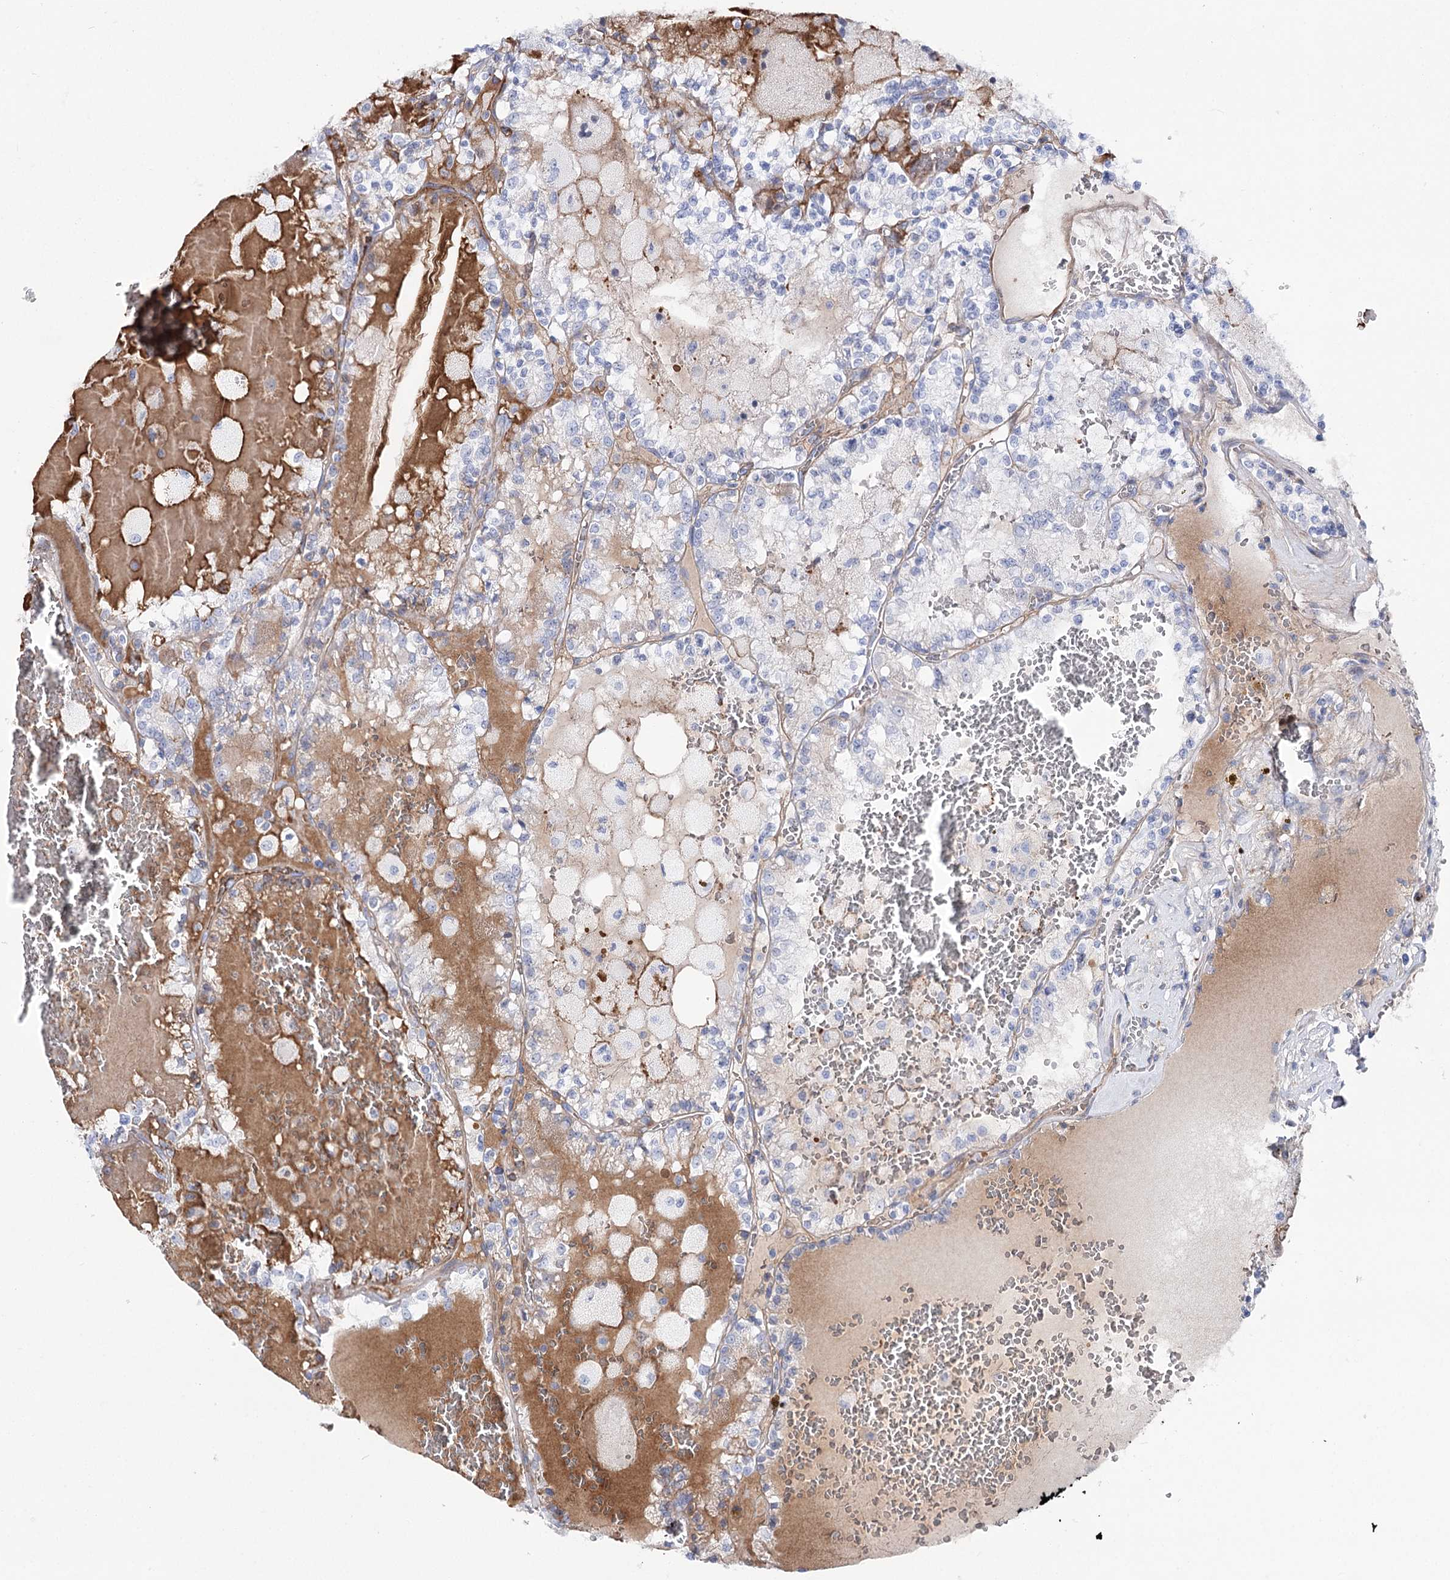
{"staining": {"intensity": "negative", "quantity": "none", "location": "none"}, "tissue": "renal cancer", "cell_type": "Tumor cells", "image_type": "cancer", "snomed": [{"axis": "morphology", "description": "Adenocarcinoma, NOS"}, {"axis": "topography", "description": "Kidney"}], "caption": "Human adenocarcinoma (renal) stained for a protein using immunohistochemistry (IHC) reveals no expression in tumor cells.", "gene": "ANKRD23", "patient": {"sex": "female", "age": 56}}